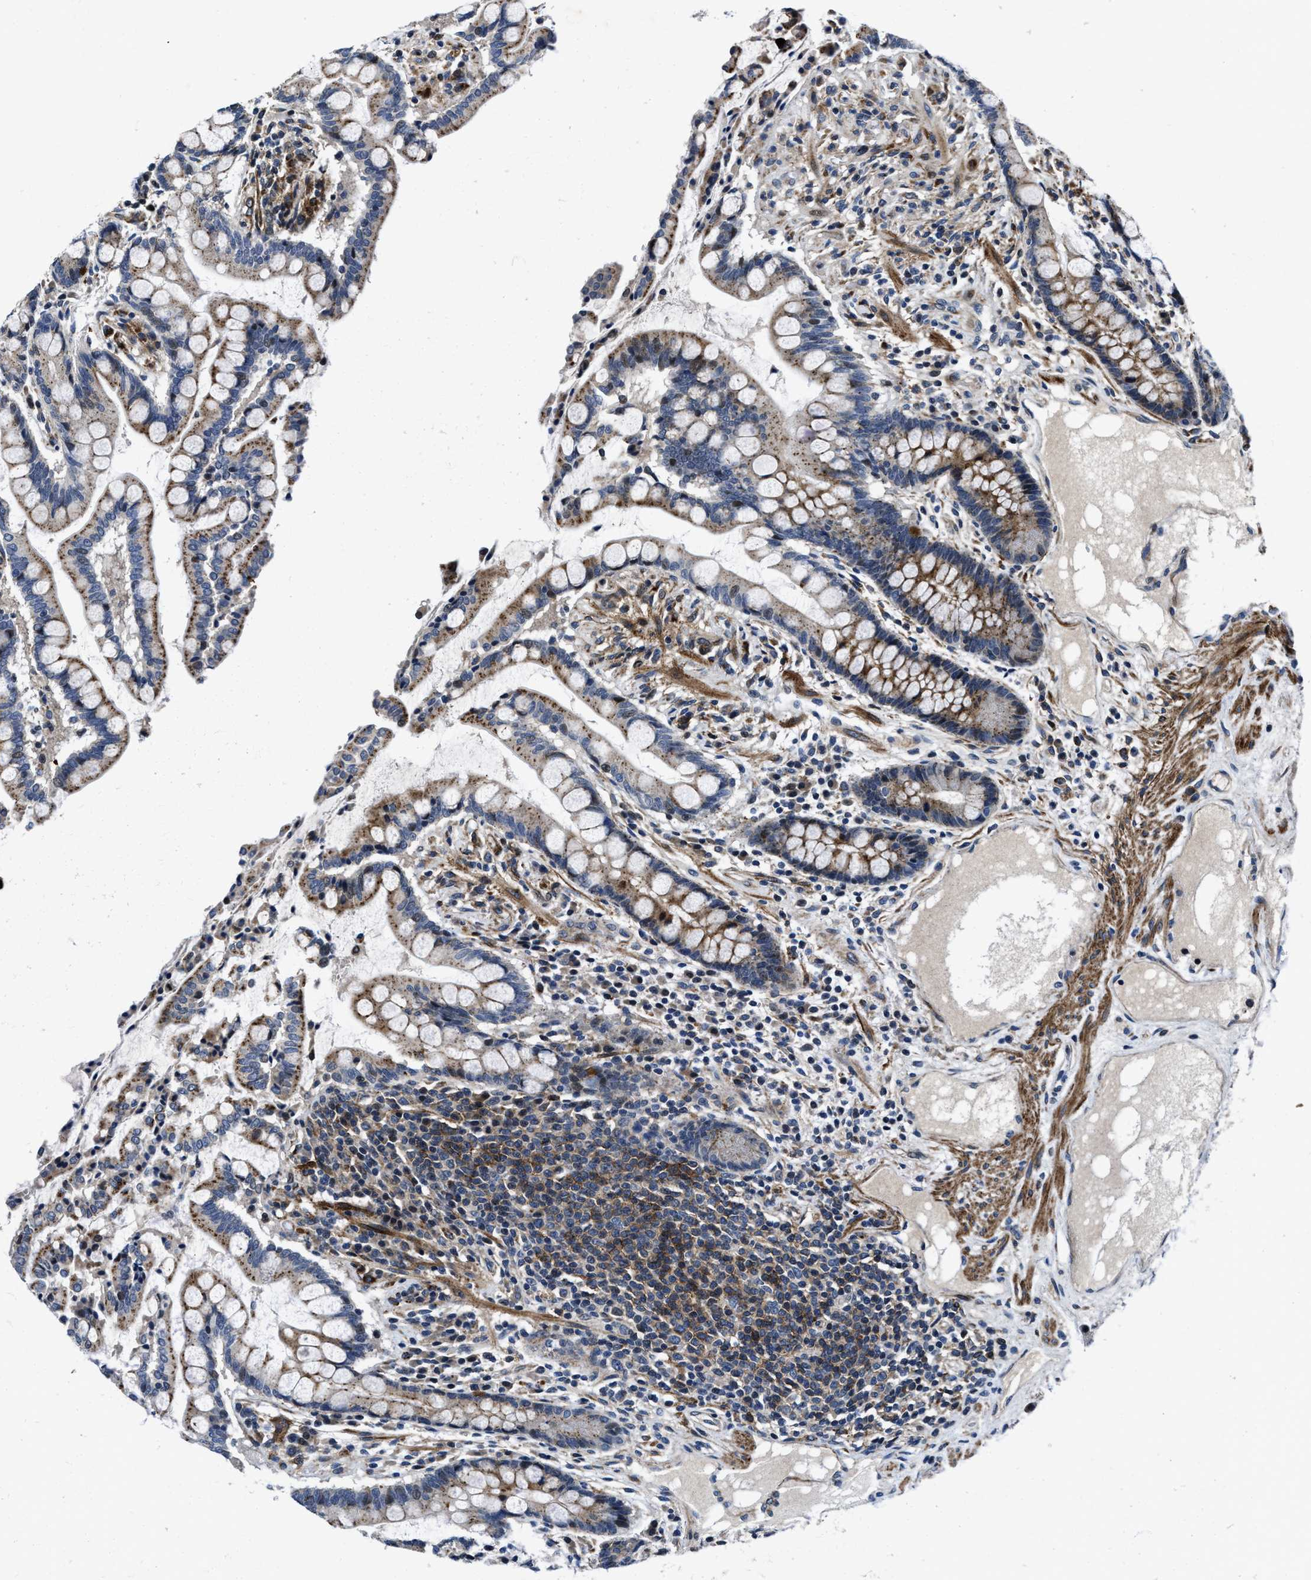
{"staining": {"intensity": "moderate", "quantity": "25%-75%", "location": "cytoplasmic/membranous"}, "tissue": "colon", "cell_type": "Endothelial cells", "image_type": "normal", "snomed": [{"axis": "morphology", "description": "Normal tissue, NOS"}, {"axis": "topography", "description": "Colon"}], "caption": "Colon stained with DAB immunohistochemistry (IHC) demonstrates medium levels of moderate cytoplasmic/membranous positivity in about 25%-75% of endothelial cells. Immunohistochemistry (ihc) stains the protein of interest in brown and the nuclei are stained blue.", "gene": "C2orf66", "patient": {"sex": "male", "age": 73}}